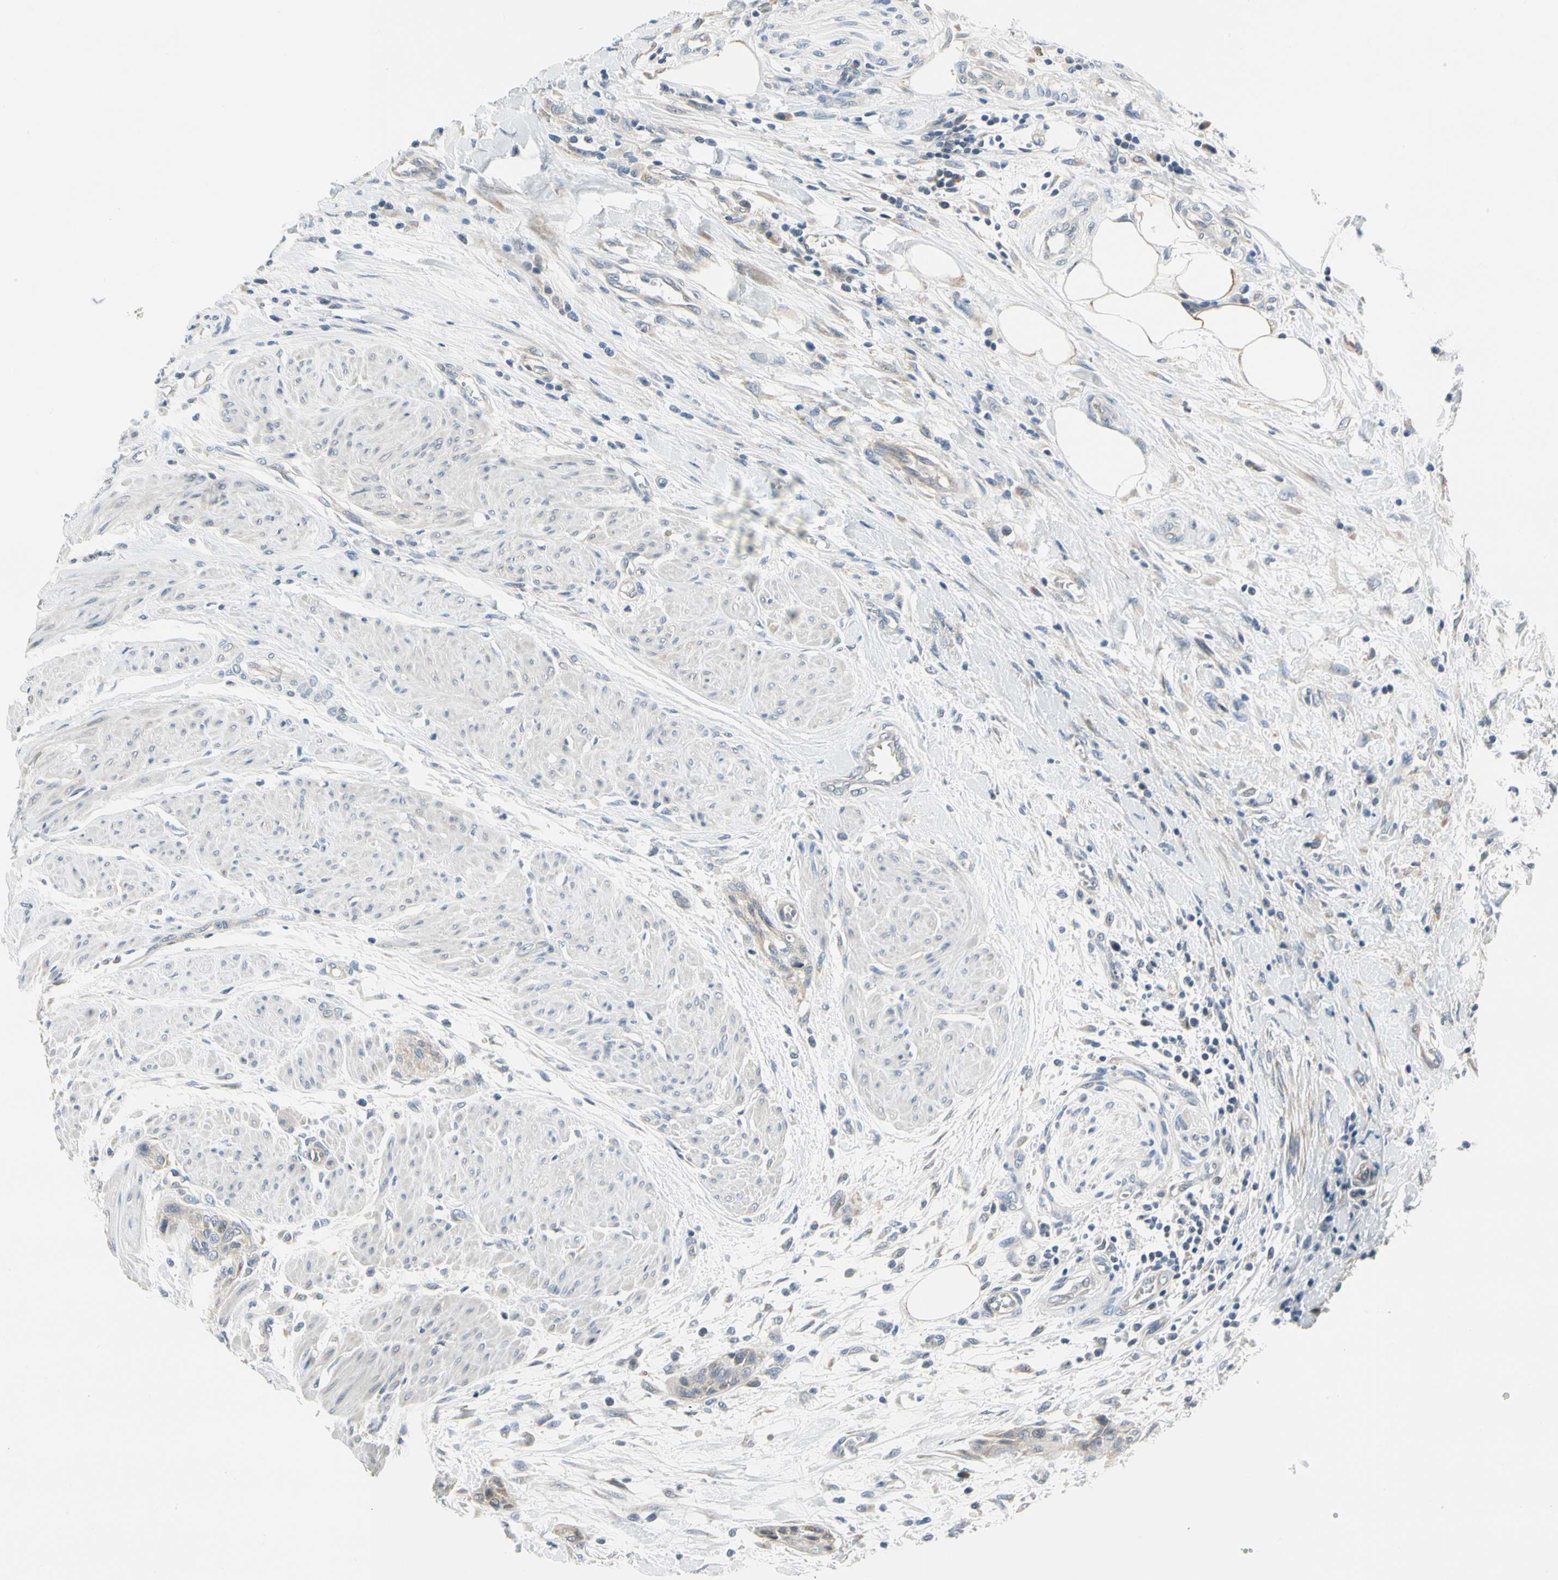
{"staining": {"intensity": "negative", "quantity": "none", "location": "none"}, "tissue": "urothelial cancer", "cell_type": "Tumor cells", "image_type": "cancer", "snomed": [{"axis": "morphology", "description": "Urothelial carcinoma, High grade"}, {"axis": "topography", "description": "Urinary bladder"}], "caption": "Immunohistochemistry histopathology image of human high-grade urothelial carcinoma stained for a protein (brown), which displays no staining in tumor cells.", "gene": "NFASC", "patient": {"sex": "male", "age": 35}}